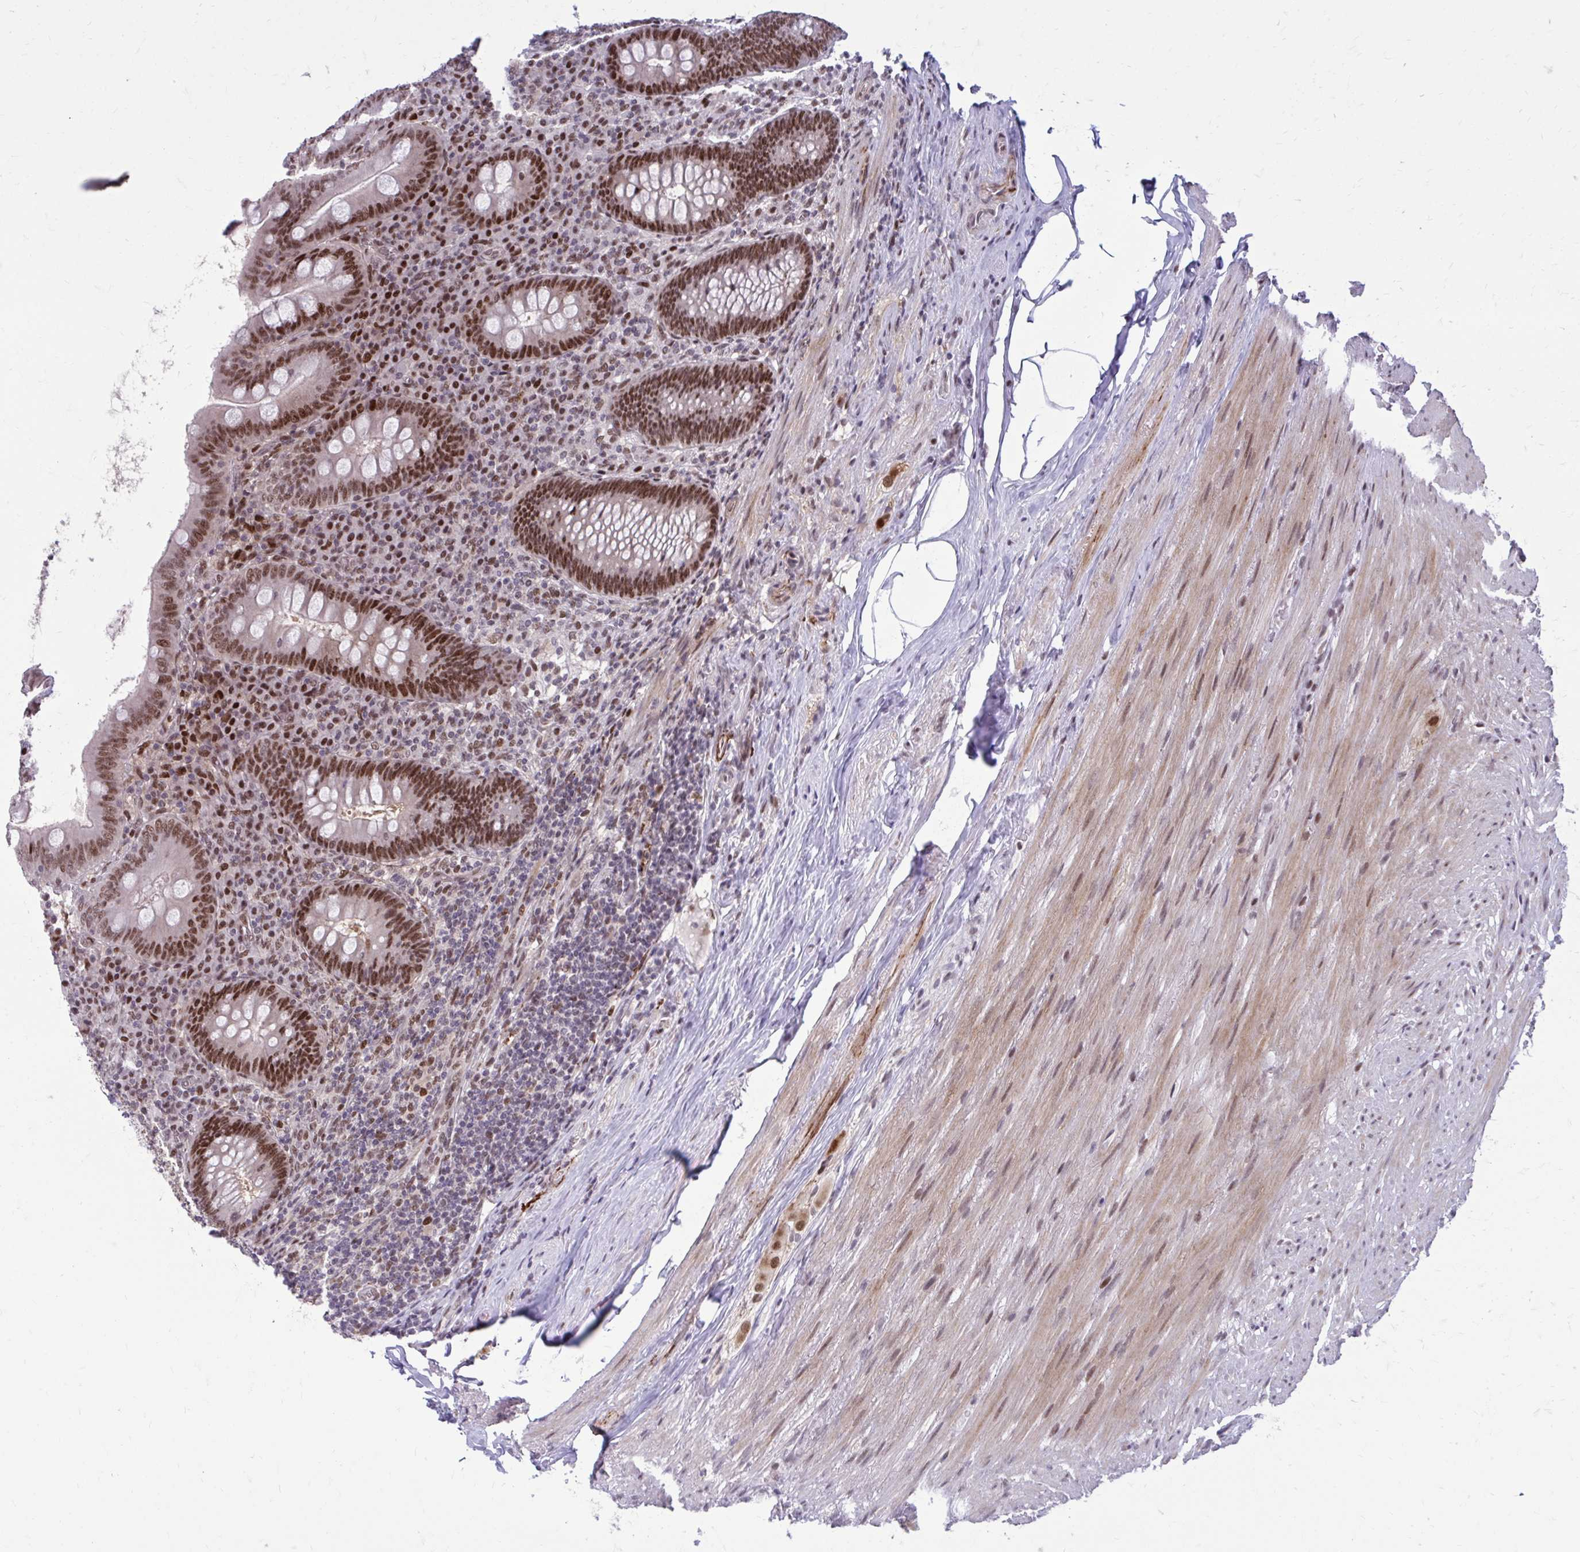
{"staining": {"intensity": "strong", "quantity": ">75%", "location": "nuclear"}, "tissue": "appendix", "cell_type": "Glandular cells", "image_type": "normal", "snomed": [{"axis": "morphology", "description": "Normal tissue, NOS"}, {"axis": "topography", "description": "Appendix"}], "caption": "Brown immunohistochemical staining in normal appendix displays strong nuclear positivity in approximately >75% of glandular cells.", "gene": "PSME4", "patient": {"sex": "male", "age": 71}}